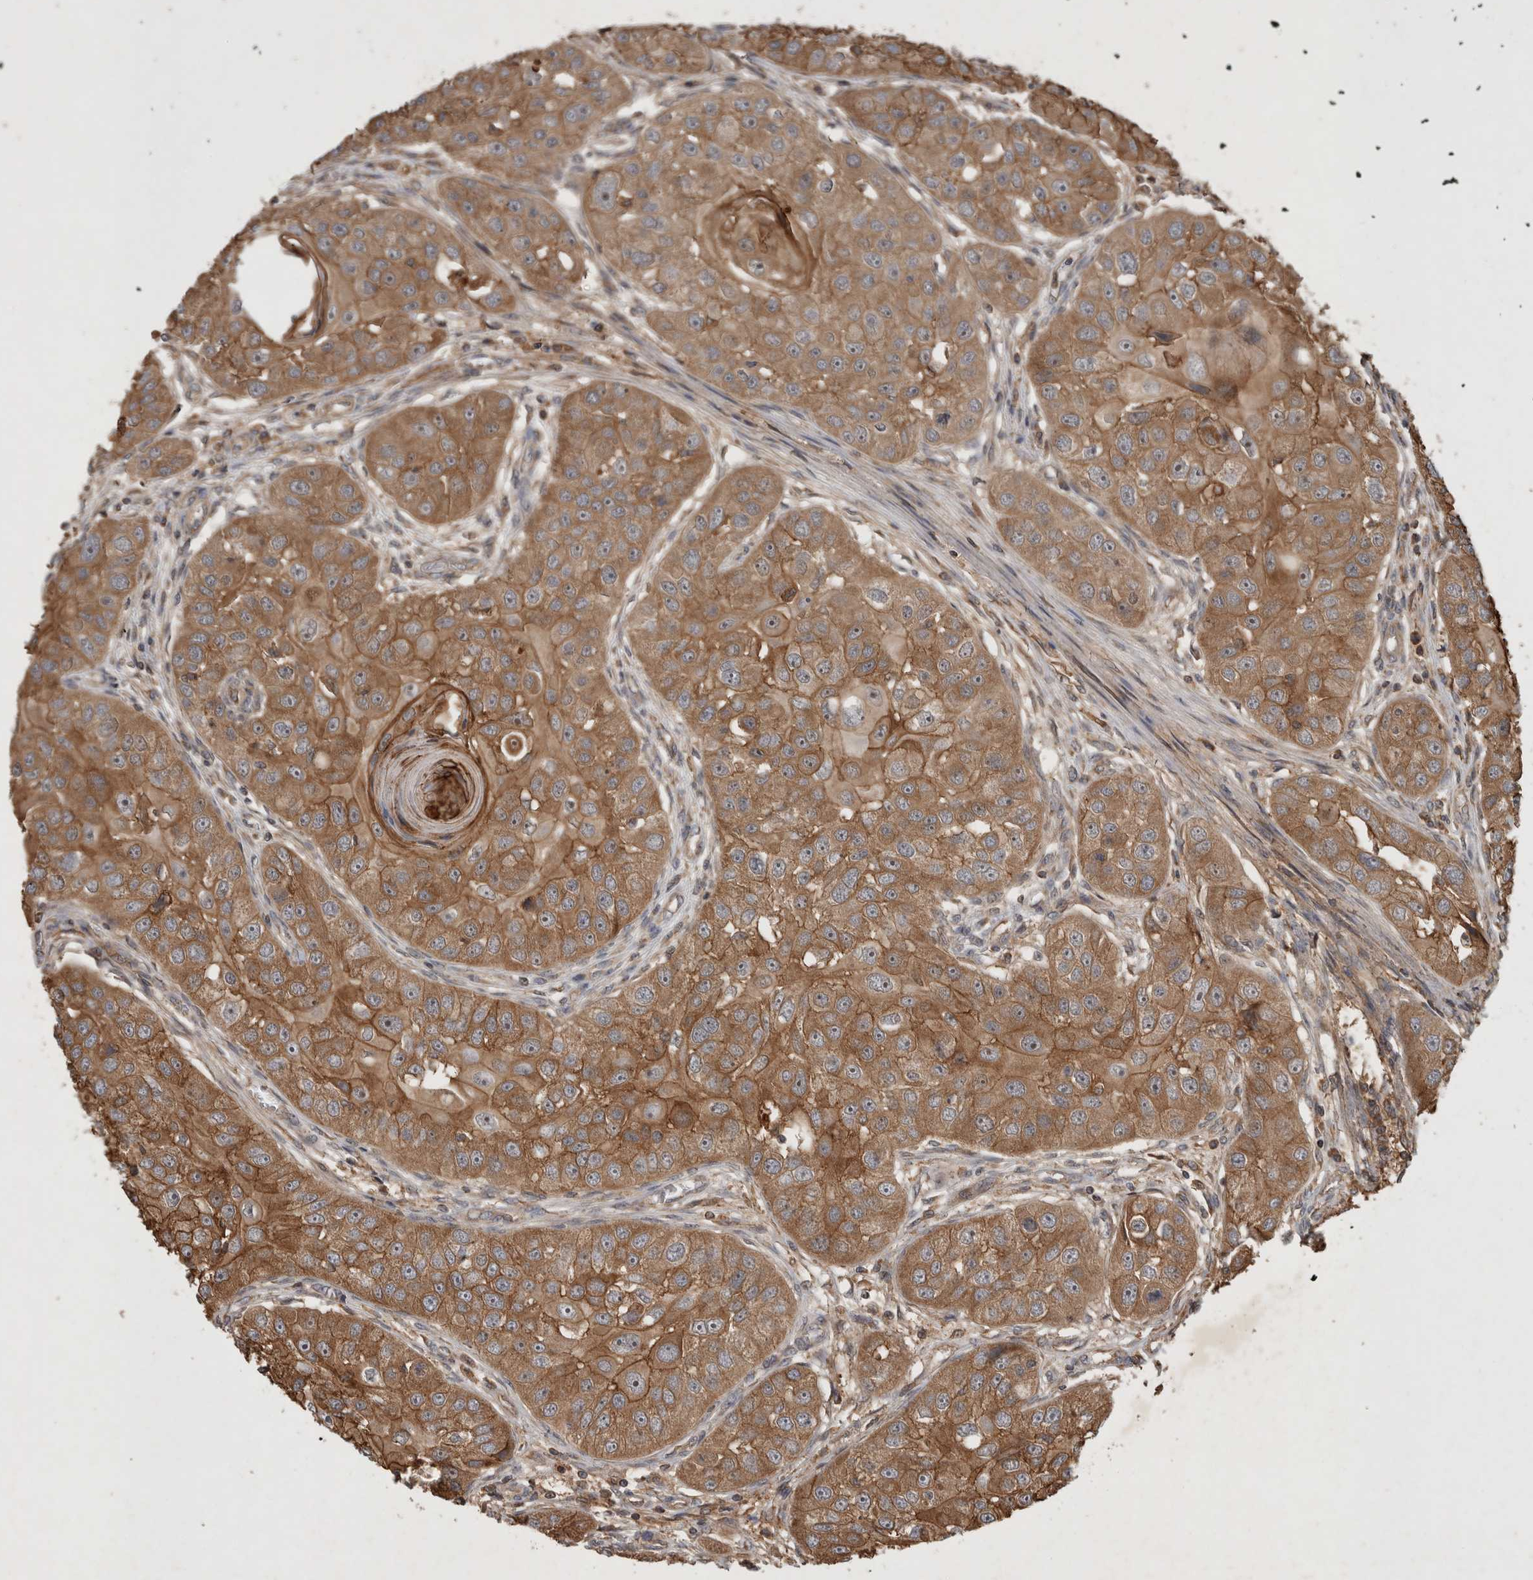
{"staining": {"intensity": "moderate", "quantity": ">75%", "location": "cytoplasmic/membranous"}, "tissue": "head and neck cancer", "cell_type": "Tumor cells", "image_type": "cancer", "snomed": [{"axis": "morphology", "description": "Normal tissue, NOS"}, {"axis": "morphology", "description": "Squamous cell carcinoma, NOS"}, {"axis": "topography", "description": "Skeletal muscle"}, {"axis": "topography", "description": "Head-Neck"}], "caption": "A high-resolution micrograph shows immunohistochemistry staining of head and neck cancer, which demonstrates moderate cytoplasmic/membranous positivity in approximately >75% of tumor cells.", "gene": "SERAC1", "patient": {"sex": "male", "age": 51}}